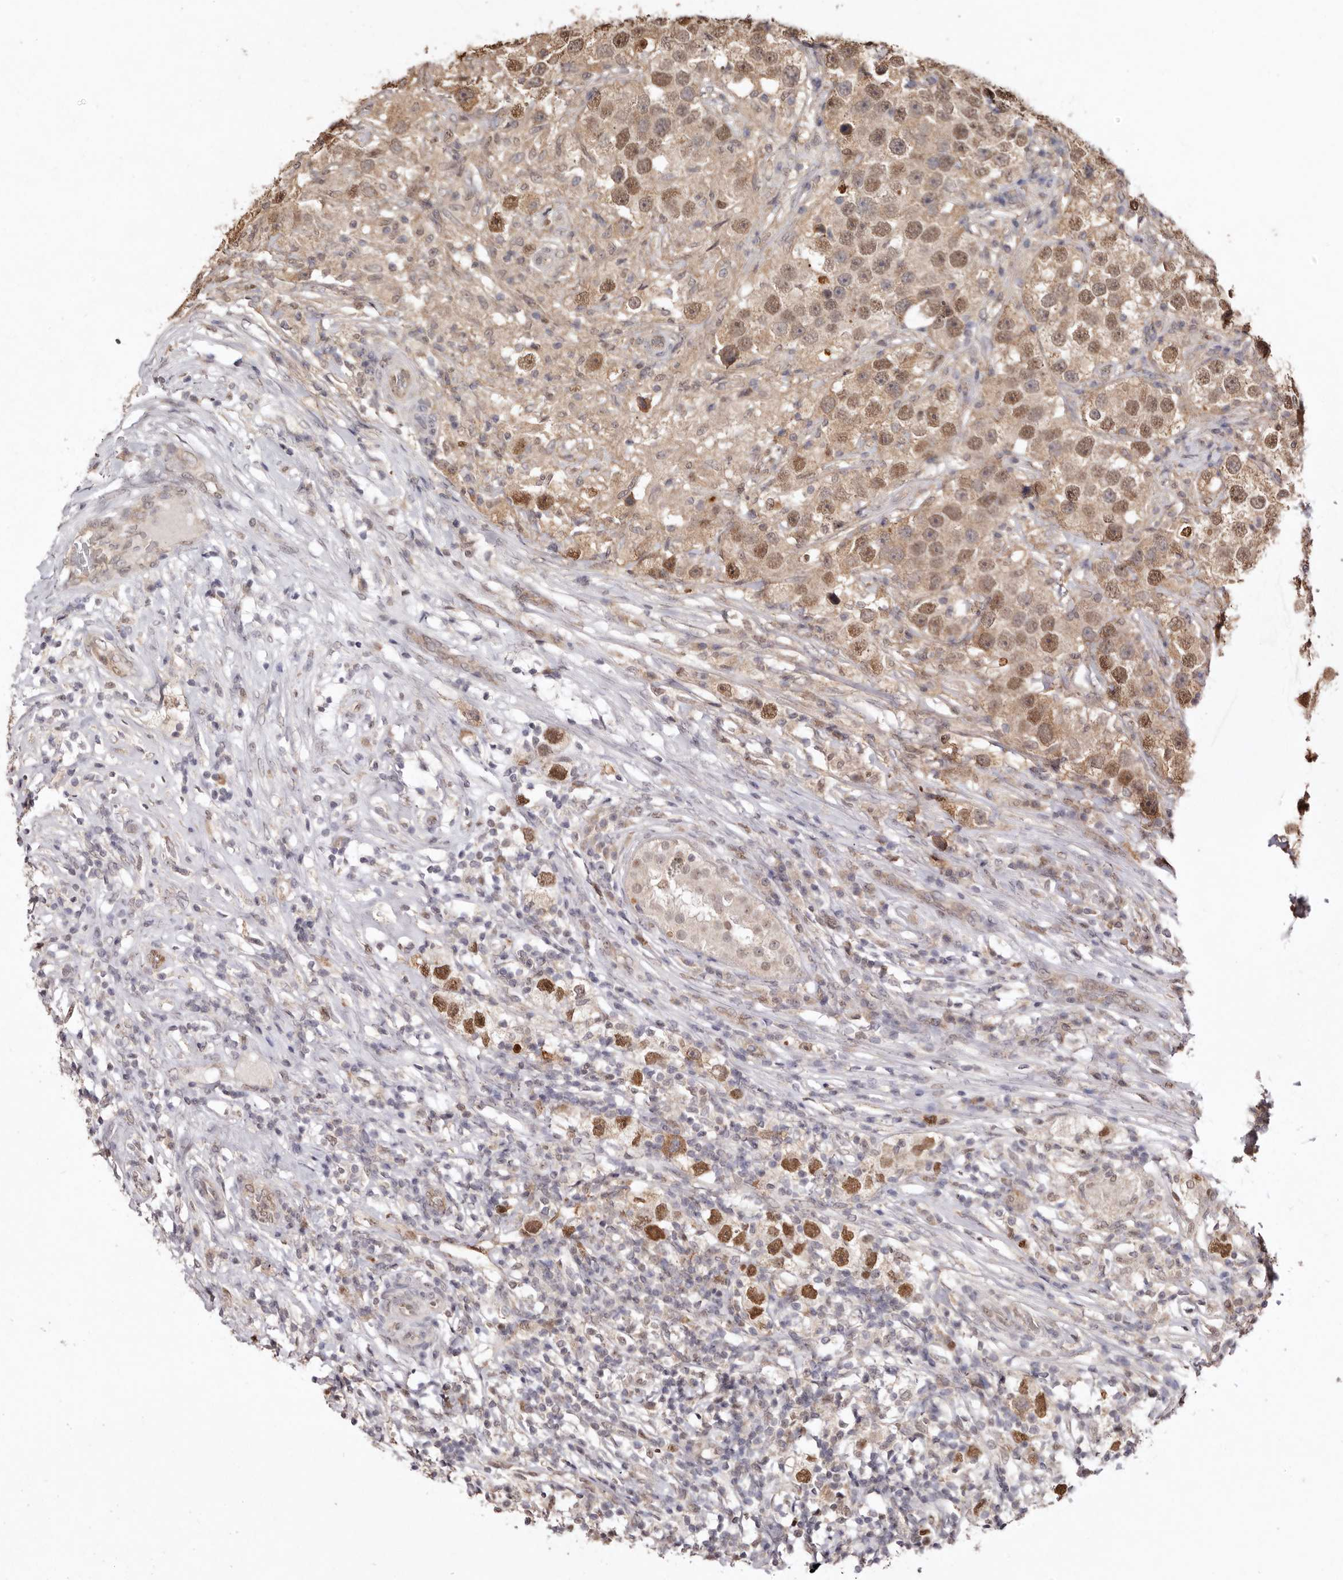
{"staining": {"intensity": "moderate", "quantity": ">75%", "location": "nuclear"}, "tissue": "testis cancer", "cell_type": "Tumor cells", "image_type": "cancer", "snomed": [{"axis": "morphology", "description": "Seminoma, NOS"}, {"axis": "topography", "description": "Testis"}], "caption": "Tumor cells reveal medium levels of moderate nuclear positivity in approximately >75% of cells in human testis seminoma.", "gene": "NOTCH1", "patient": {"sex": "male", "age": 49}}